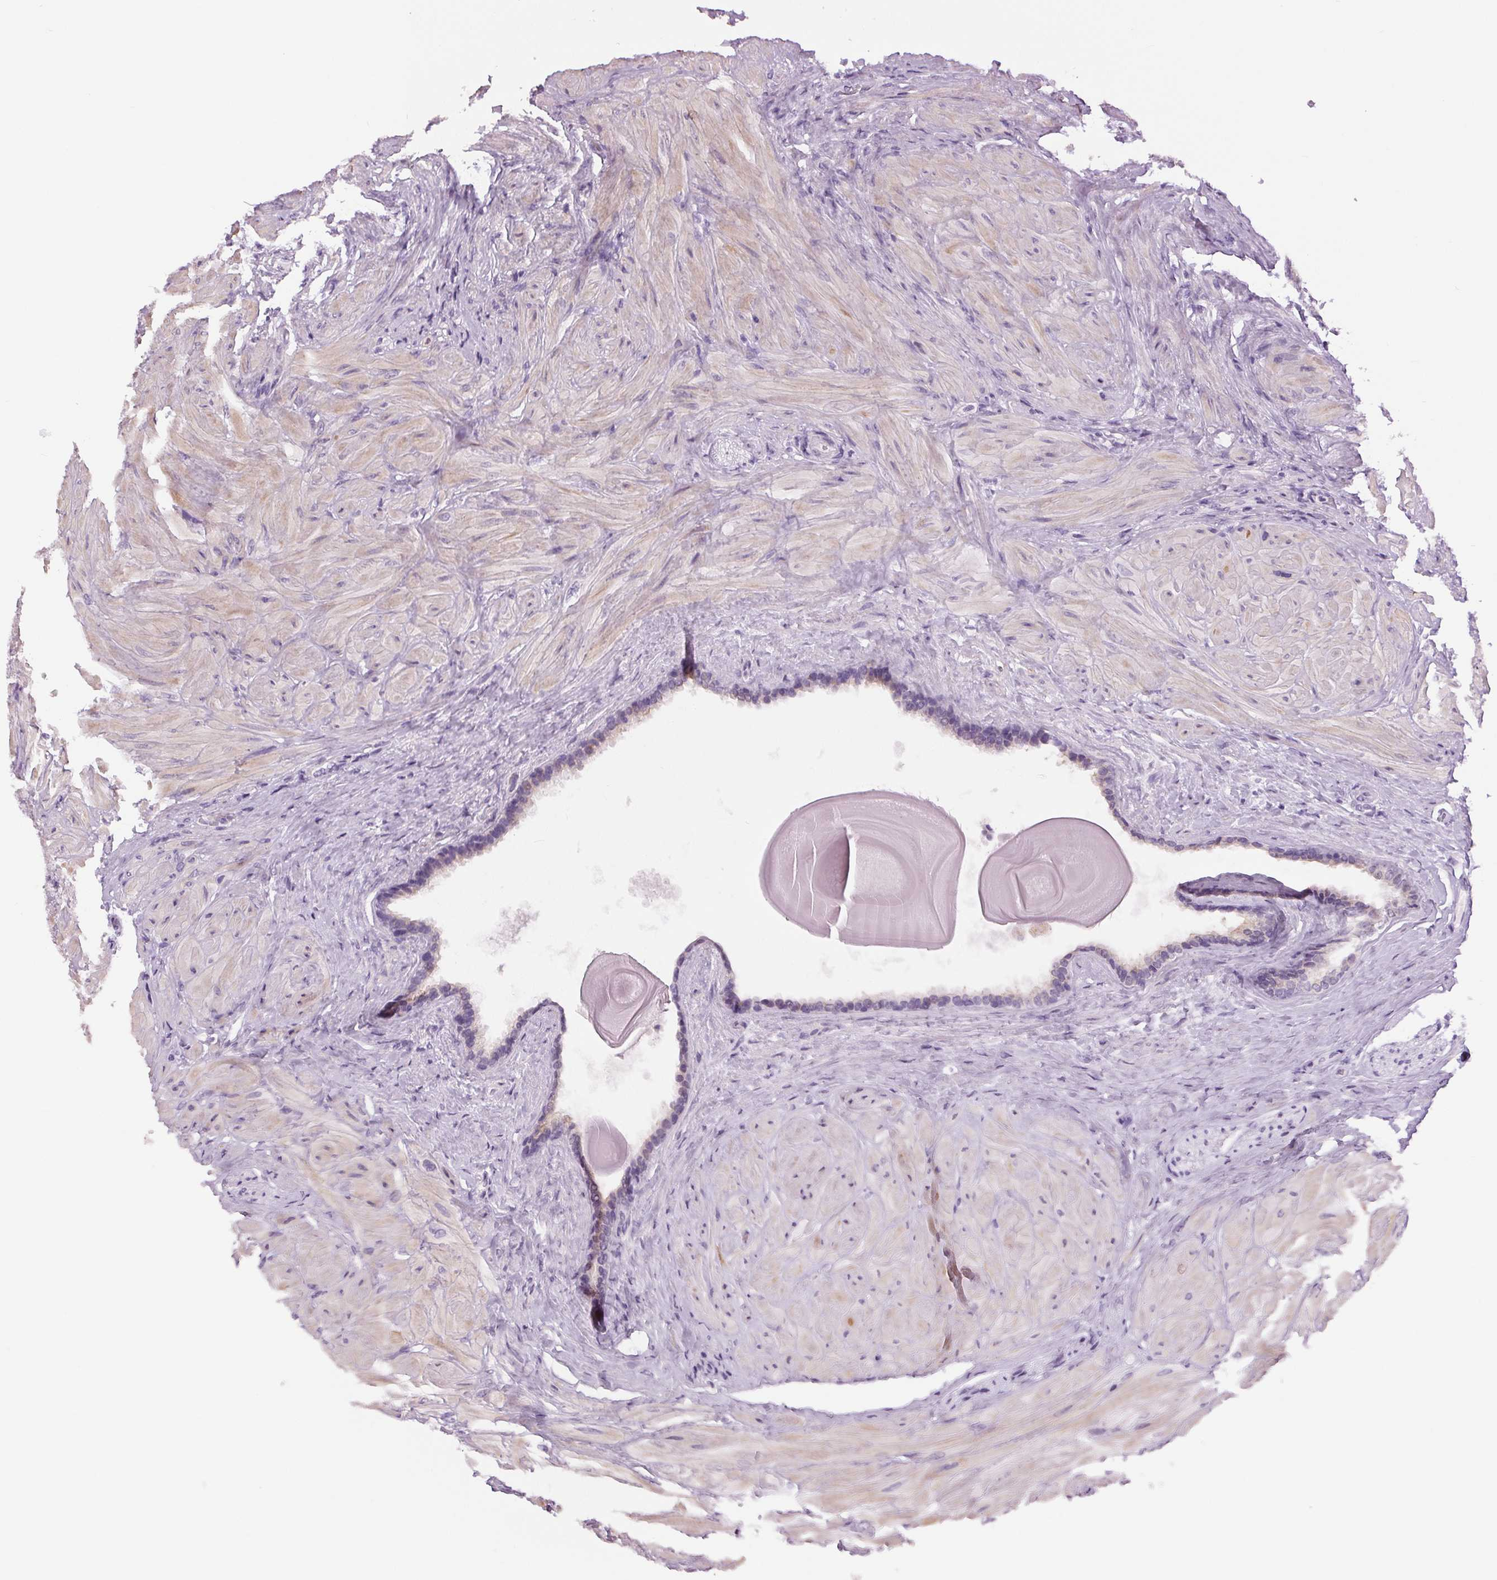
{"staining": {"intensity": "negative", "quantity": "none", "location": "none"}, "tissue": "seminal vesicle", "cell_type": "Glandular cells", "image_type": "normal", "snomed": [{"axis": "morphology", "description": "Normal tissue, NOS"}, {"axis": "topography", "description": "Seminal veicle"}], "caption": "The photomicrograph reveals no staining of glandular cells in normal seminal vesicle.", "gene": "MISP", "patient": {"sex": "male", "age": 57}}